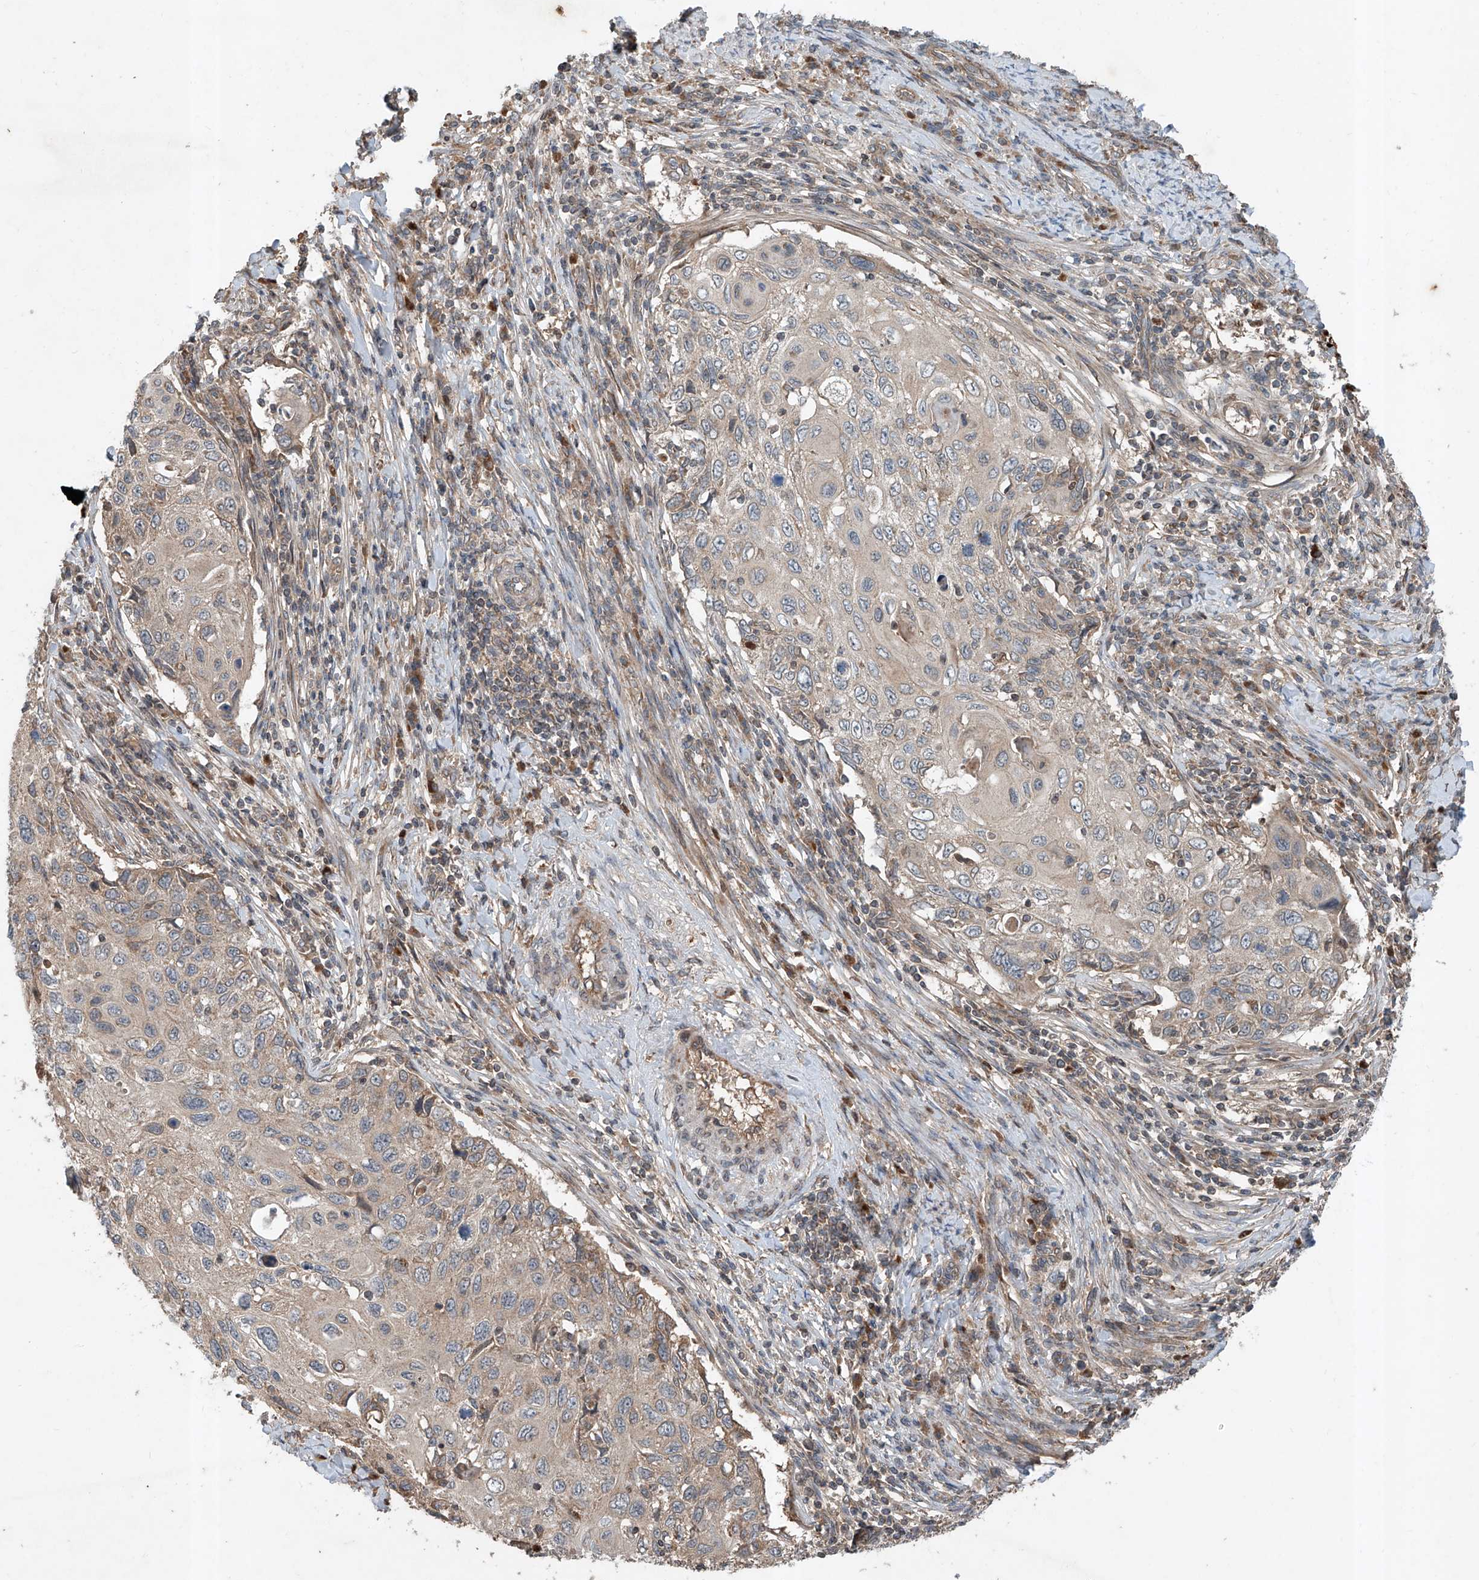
{"staining": {"intensity": "weak", "quantity": "<25%", "location": "cytoplasmic/membranous"}, "tissue": "cervical cancer", "cell_type": "Tumor cells", "image_type": "cancer", "snomed": [{"axis": "morphology", "description": "Squamous cell carcinoma, NOS"}, {"axis": "topography", "description": "Cervix"}], "caption": "There is no significant positivity in tumor cells of cervical cancer (squamous cell carcinoma).", "gene": "ADAM23", "patient": {"sex": "female", "age": 70}}